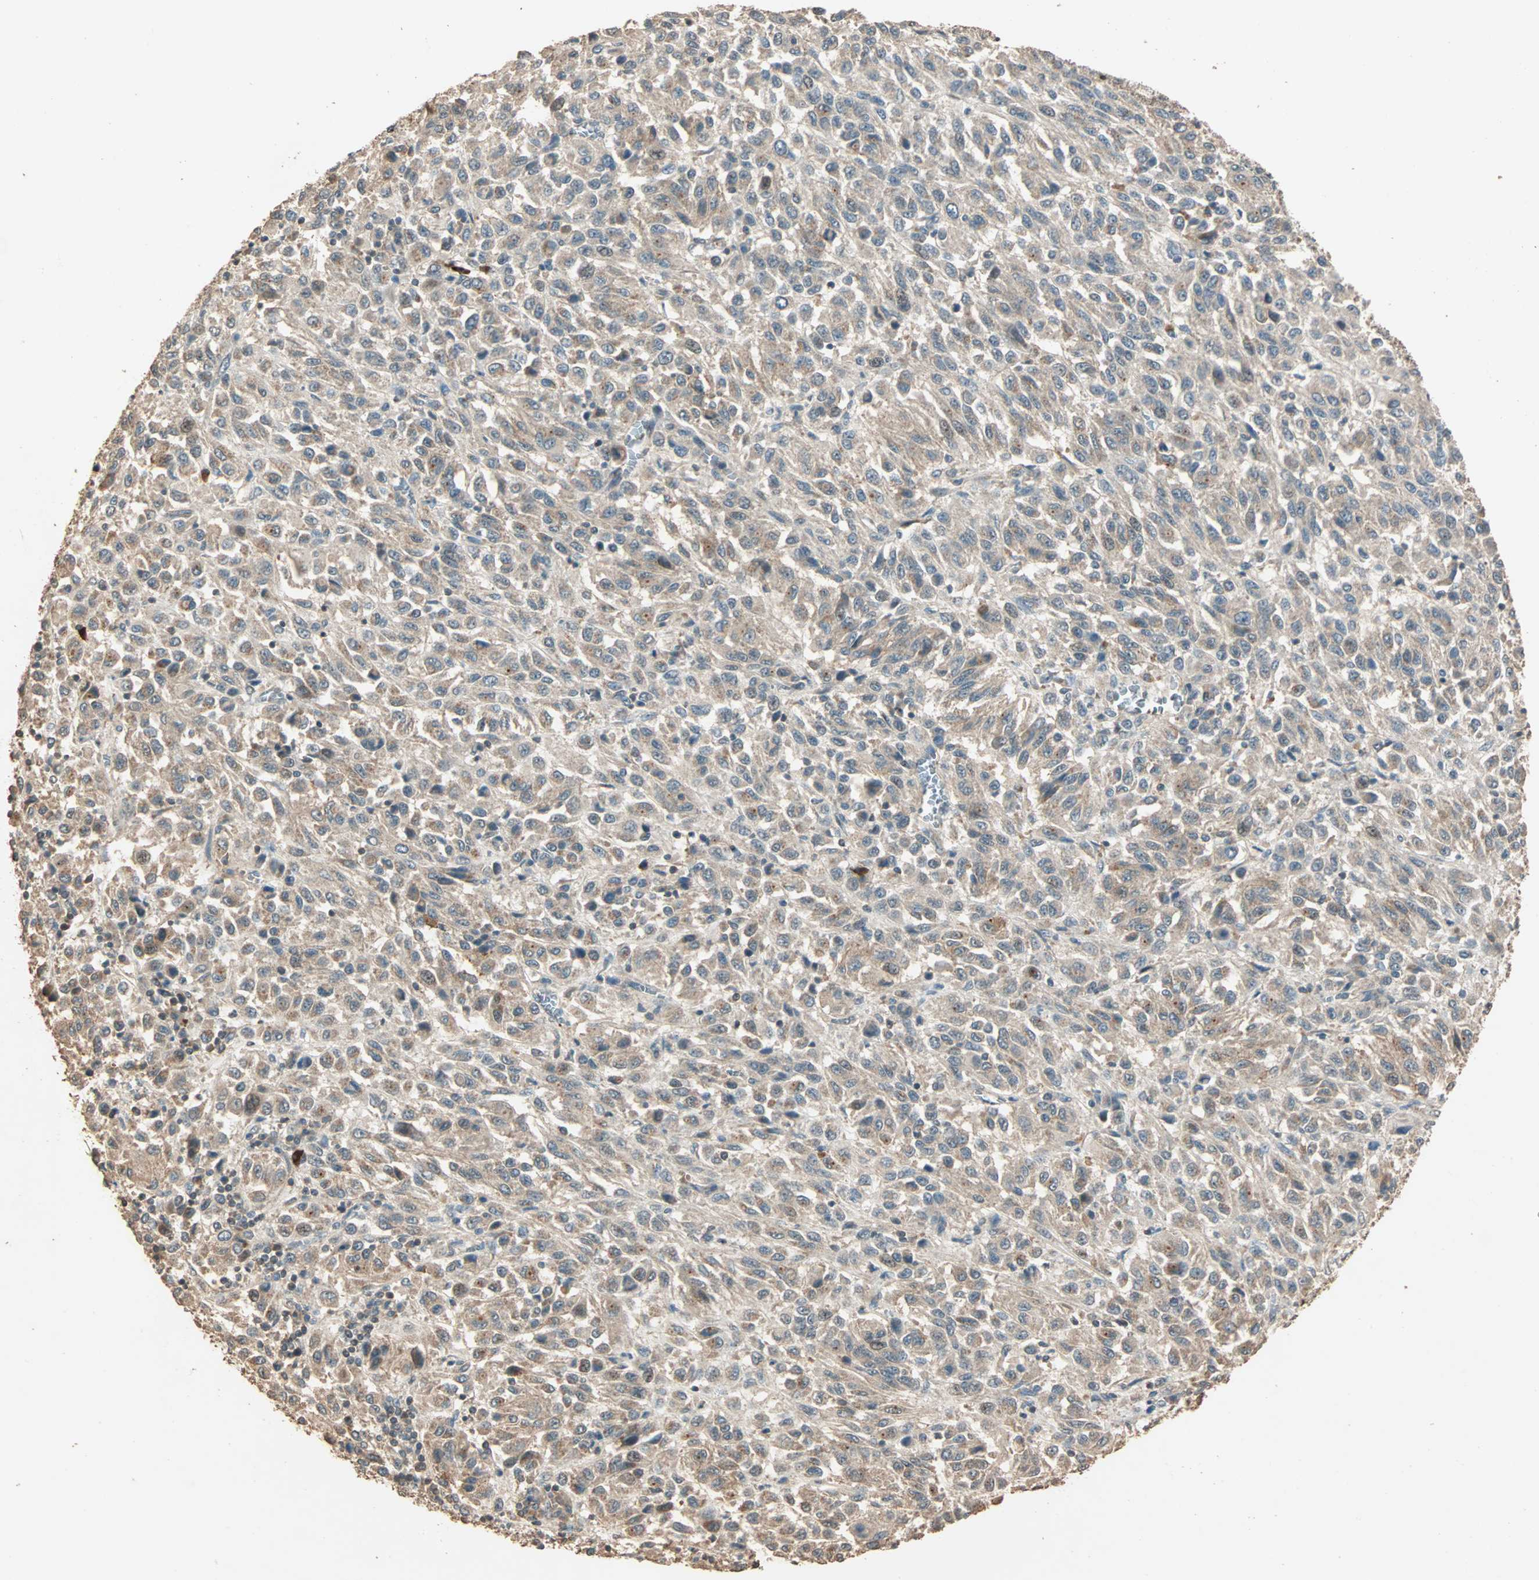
{"staining": {"intensity": "weak", "quantity": ">75%", "location": "cytoplasmic/membranous"}, "tissue": "melanoma", "cell_type": "Tumor cells", "image_type": "cancer", "snomed": [{"axis": "morphology", "description": "Malignant melanoma, Metastatic site"}, {"axis": "topography", "description": "Lung"}], "caption": "Melanoma stained with IHC demonstrates weak cytoplasmic/membranous staining in approximately >75% of tumor cells.", "gene": "ZBTB33", "patient": {"sex": "male", "age": 64}}